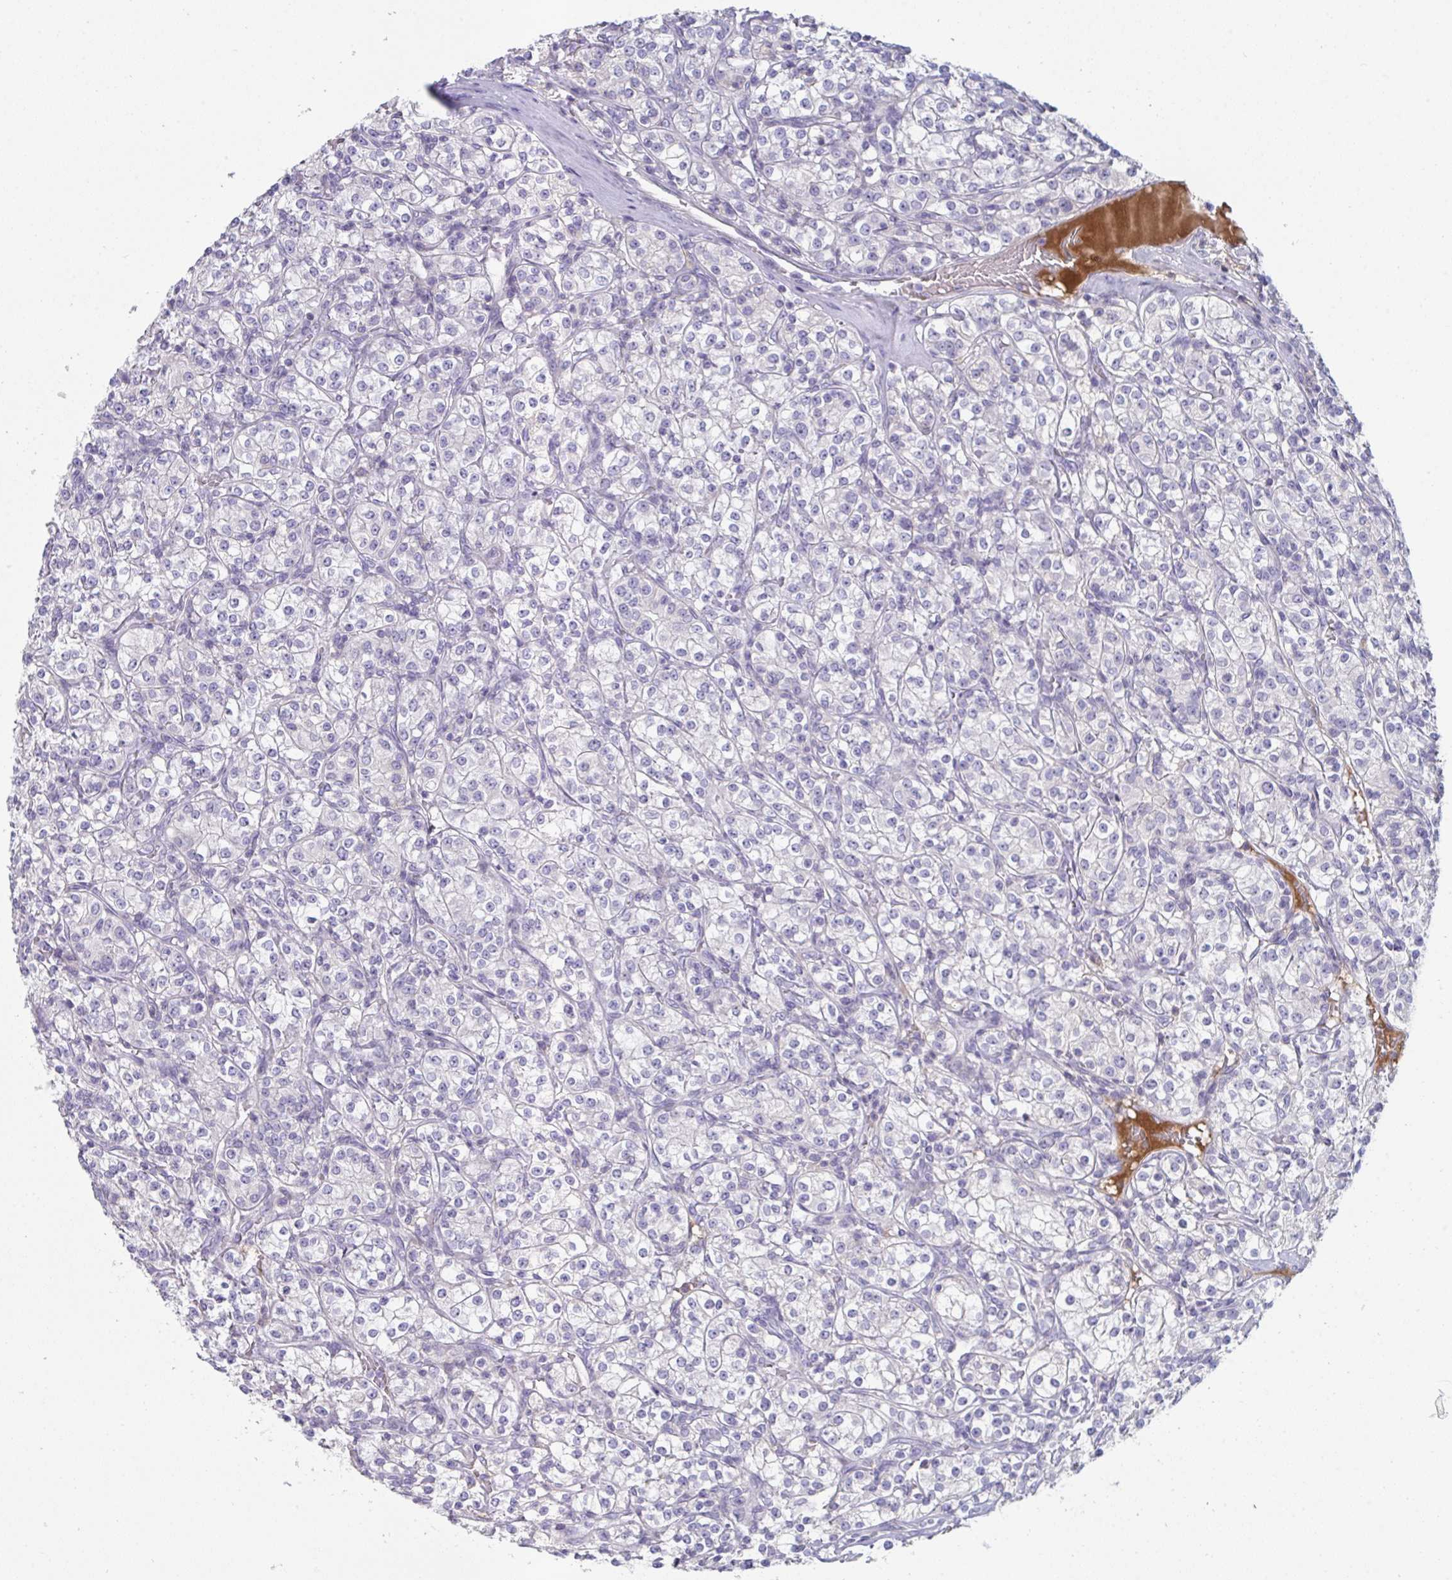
{"staining": {"intensity": "negative", "quantity": "none", "location": "none"}, "tissue": "renal cancer", "cell_type": "Tumor cells", "image_type": "cancer", "snomed": [{"axis": "morphology", "description": "Adenocarcinoma, NOS"}, {"axis": "topography", "description": "Kidney"}], "caption": "Protein analysis of renal cancer (adenocarcinoma) demonstrates no significant expression in tumor cells.", "gene": "HGFAC", "patient": {"sex": "male", "age": 77}}